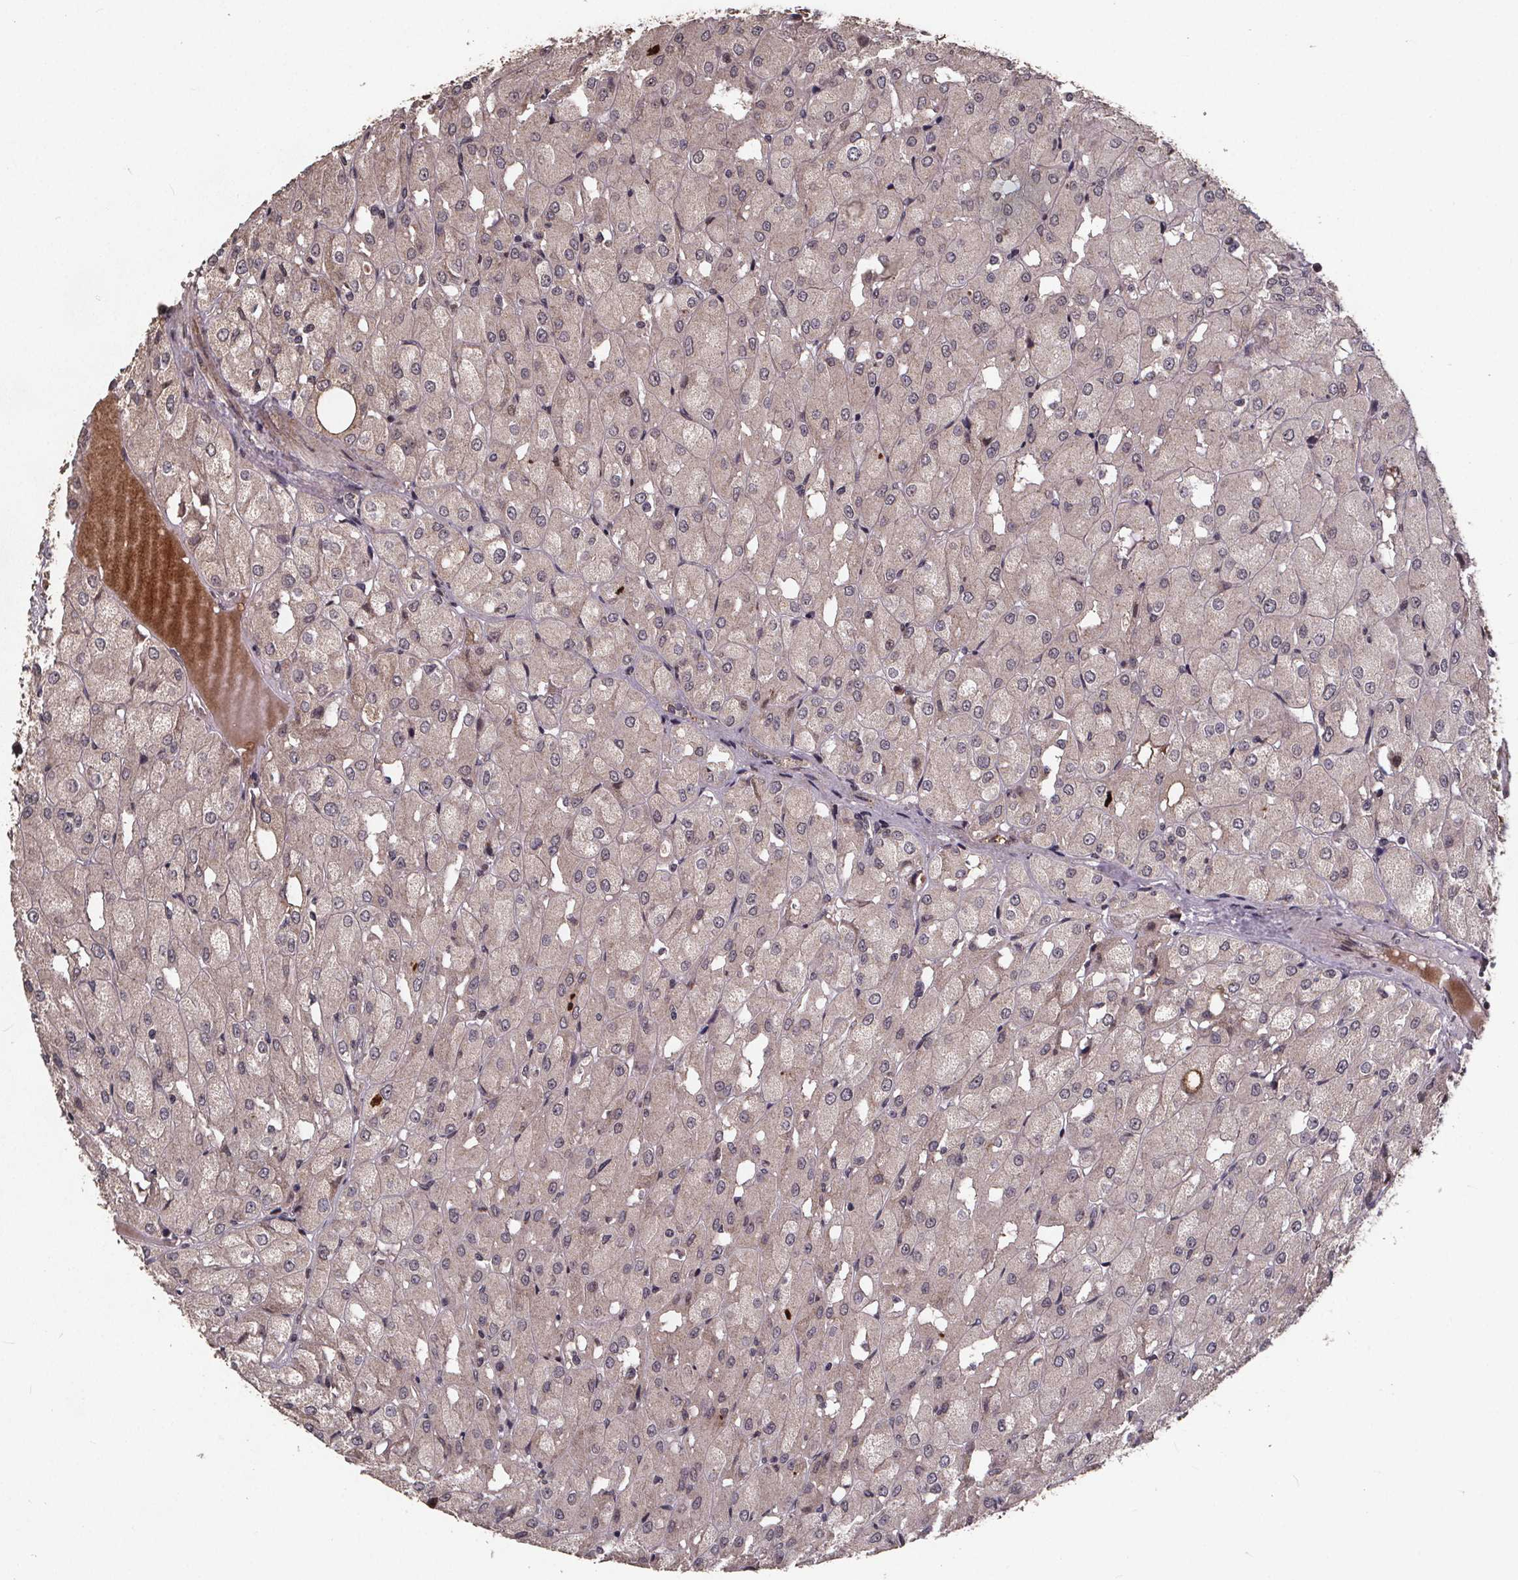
{"staining": {"intensity": "negative", "quantity": "none", "location": "none"}, "tissue": "renal cancer", "cell_type": "Tumor cells", "image_type": "cancer", "snomed": [{"axis": "morphology", "description": "Adenocarcinoma, NOS"}, {"axis": "topography", "description": "Kidney"}], "caption": "Tumor cells are negative for protein expression in human renal adenocarcinoma.", "gene": "GPX3", "patient": {"sex": "male", "age": 72}}